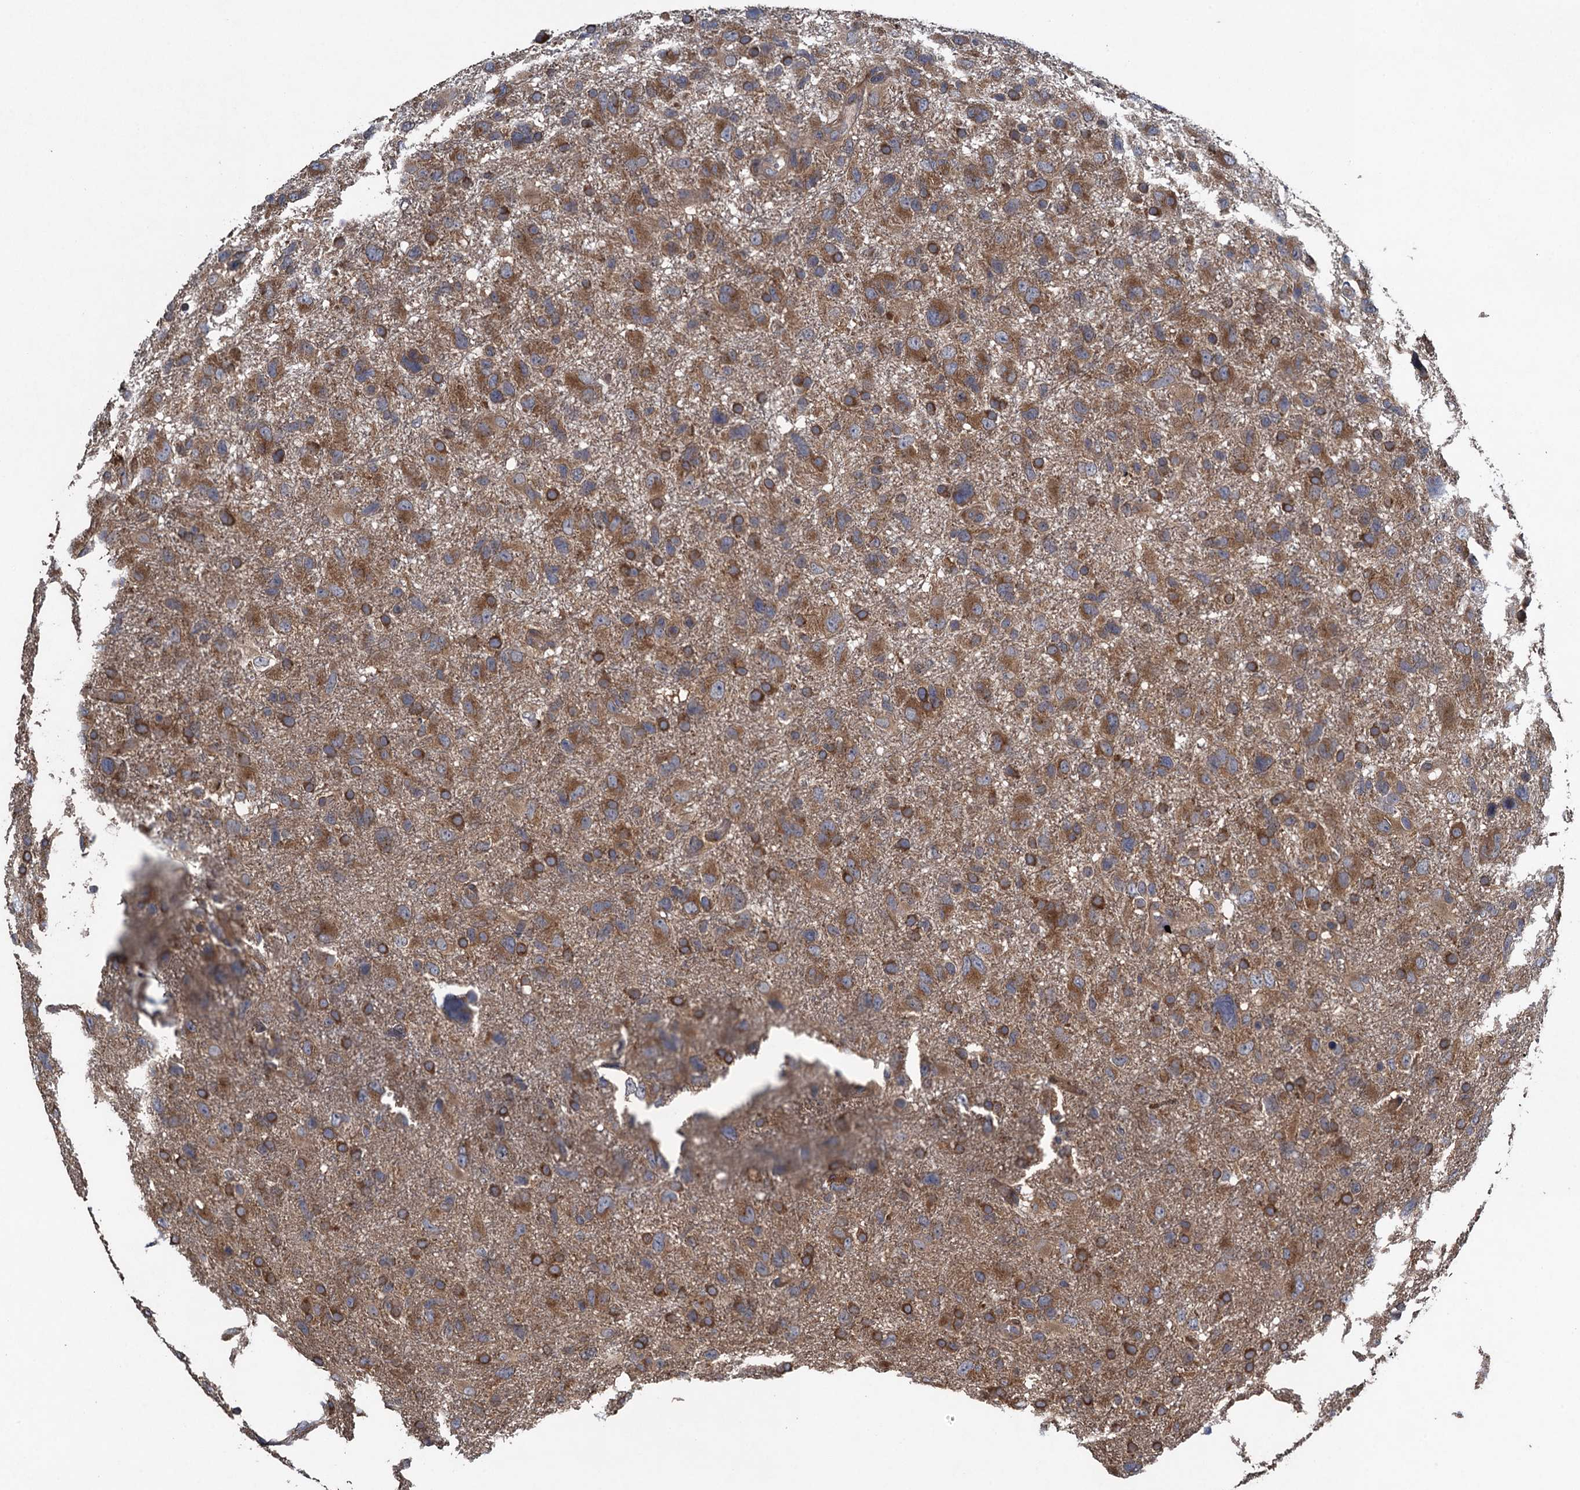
{"staining": {"intensity": "moderate", "quantity": ">75%", "location": "cytoplasmic/membranous"}, "tissue": "glioma", "cell_type": "Tumor cells", "image_type": "cancer", "snomed": [{"axis": "morphology", "description": "Glioma, malignant, High grade"}, {"axis": "topography", "description": "Brain"}], "caption": "Immunohistochemical staining of glioma exhibits moderate cytoplasmic/membranous protein positivity in approximately >75% of tumor cells.", "gene": "CNTN5", "patient": {"sex": "male", "age": 61}}